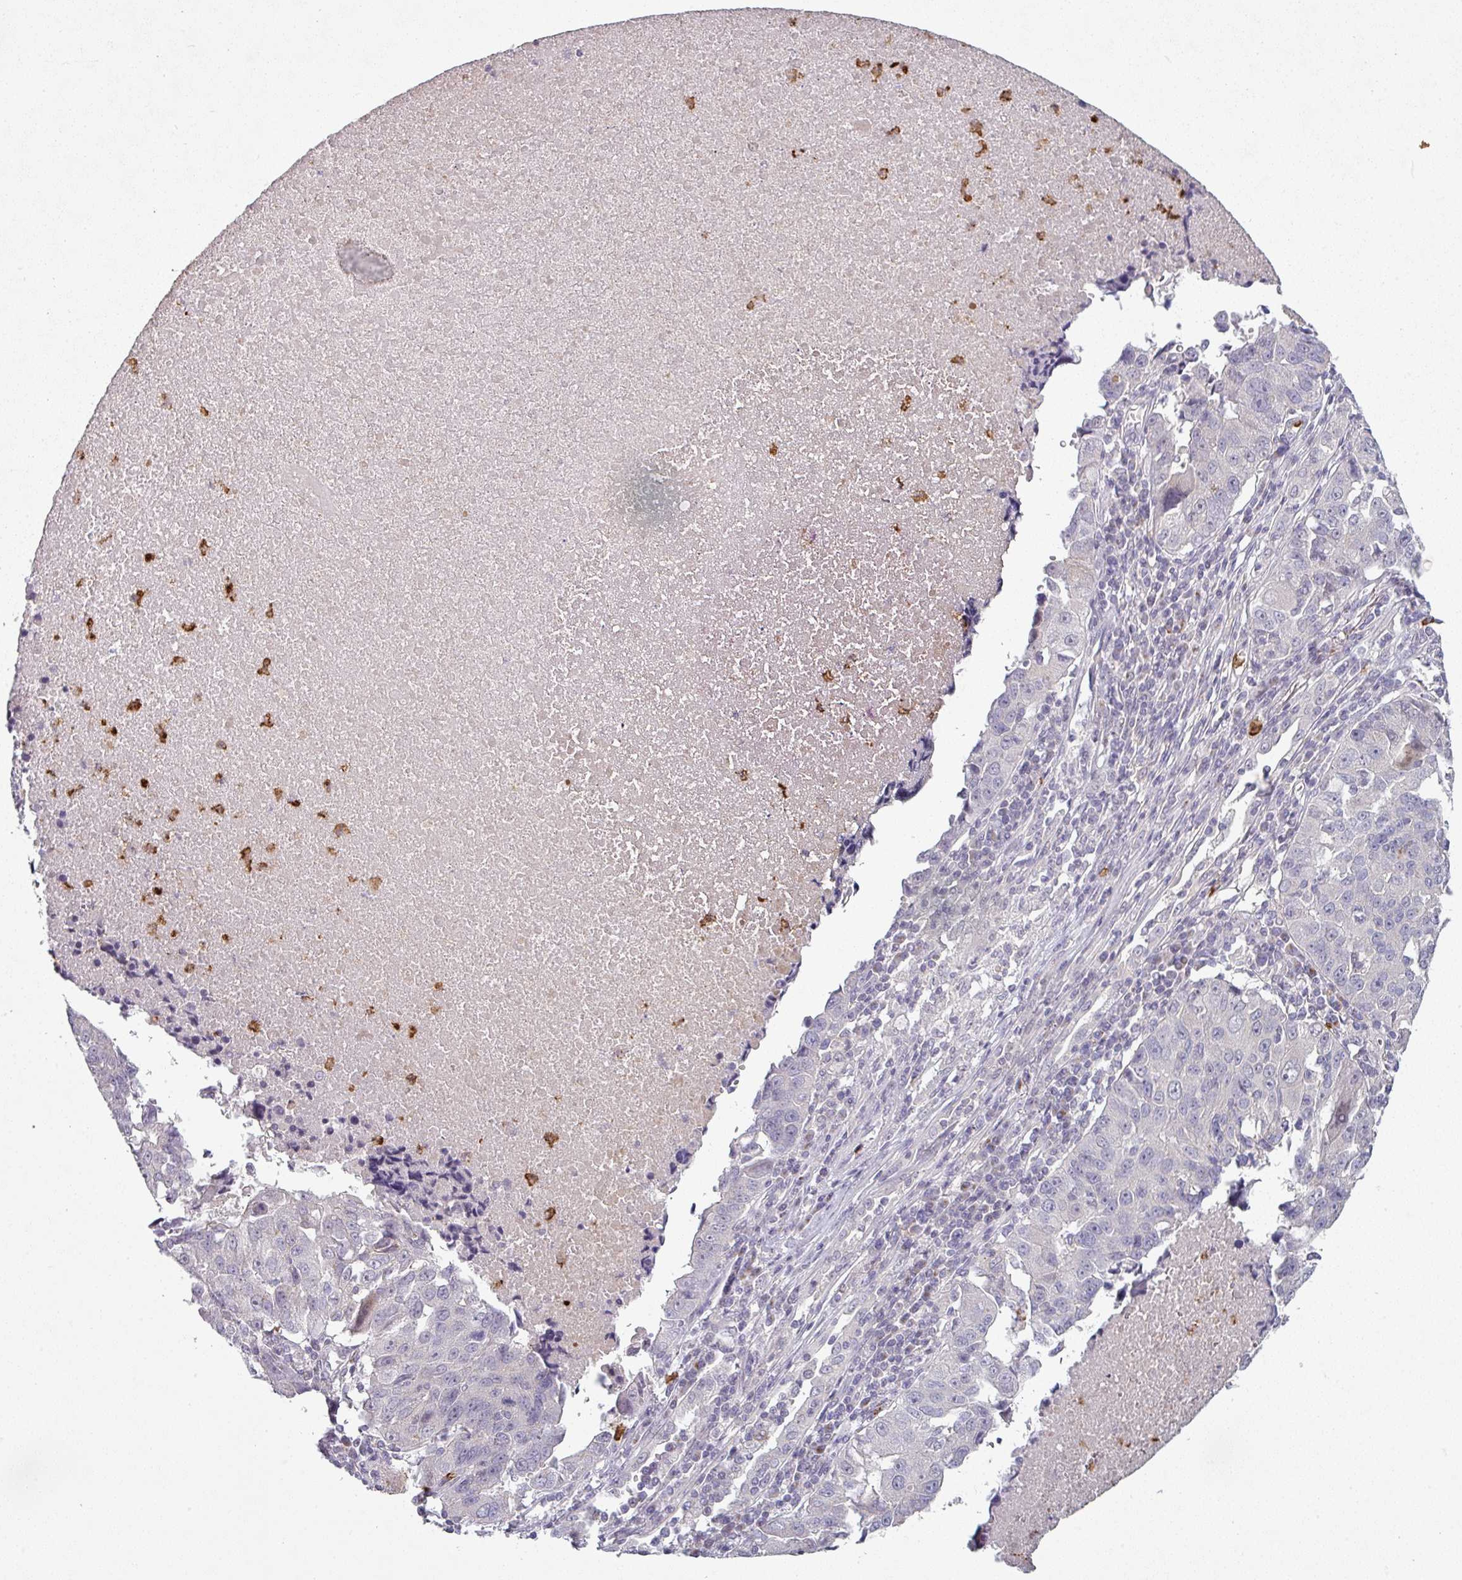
{"staining": {"intensity": "negative", "quantity": "none", "location": "none"}, "tissue": "lung cancer", "cell_type": "Tumor cells", "image_type": "cancer", "snomed": [{"axis": "morphology", "description": "Squamous cell carcinoma, NOS"}, {"axis": "topography", "description": "Lung"}], "caption": "Tumor cells are negative for protein expression in human lung cancer.", "gene": "MAGEC3", "patient": {"sex": "female", "age": 66}}